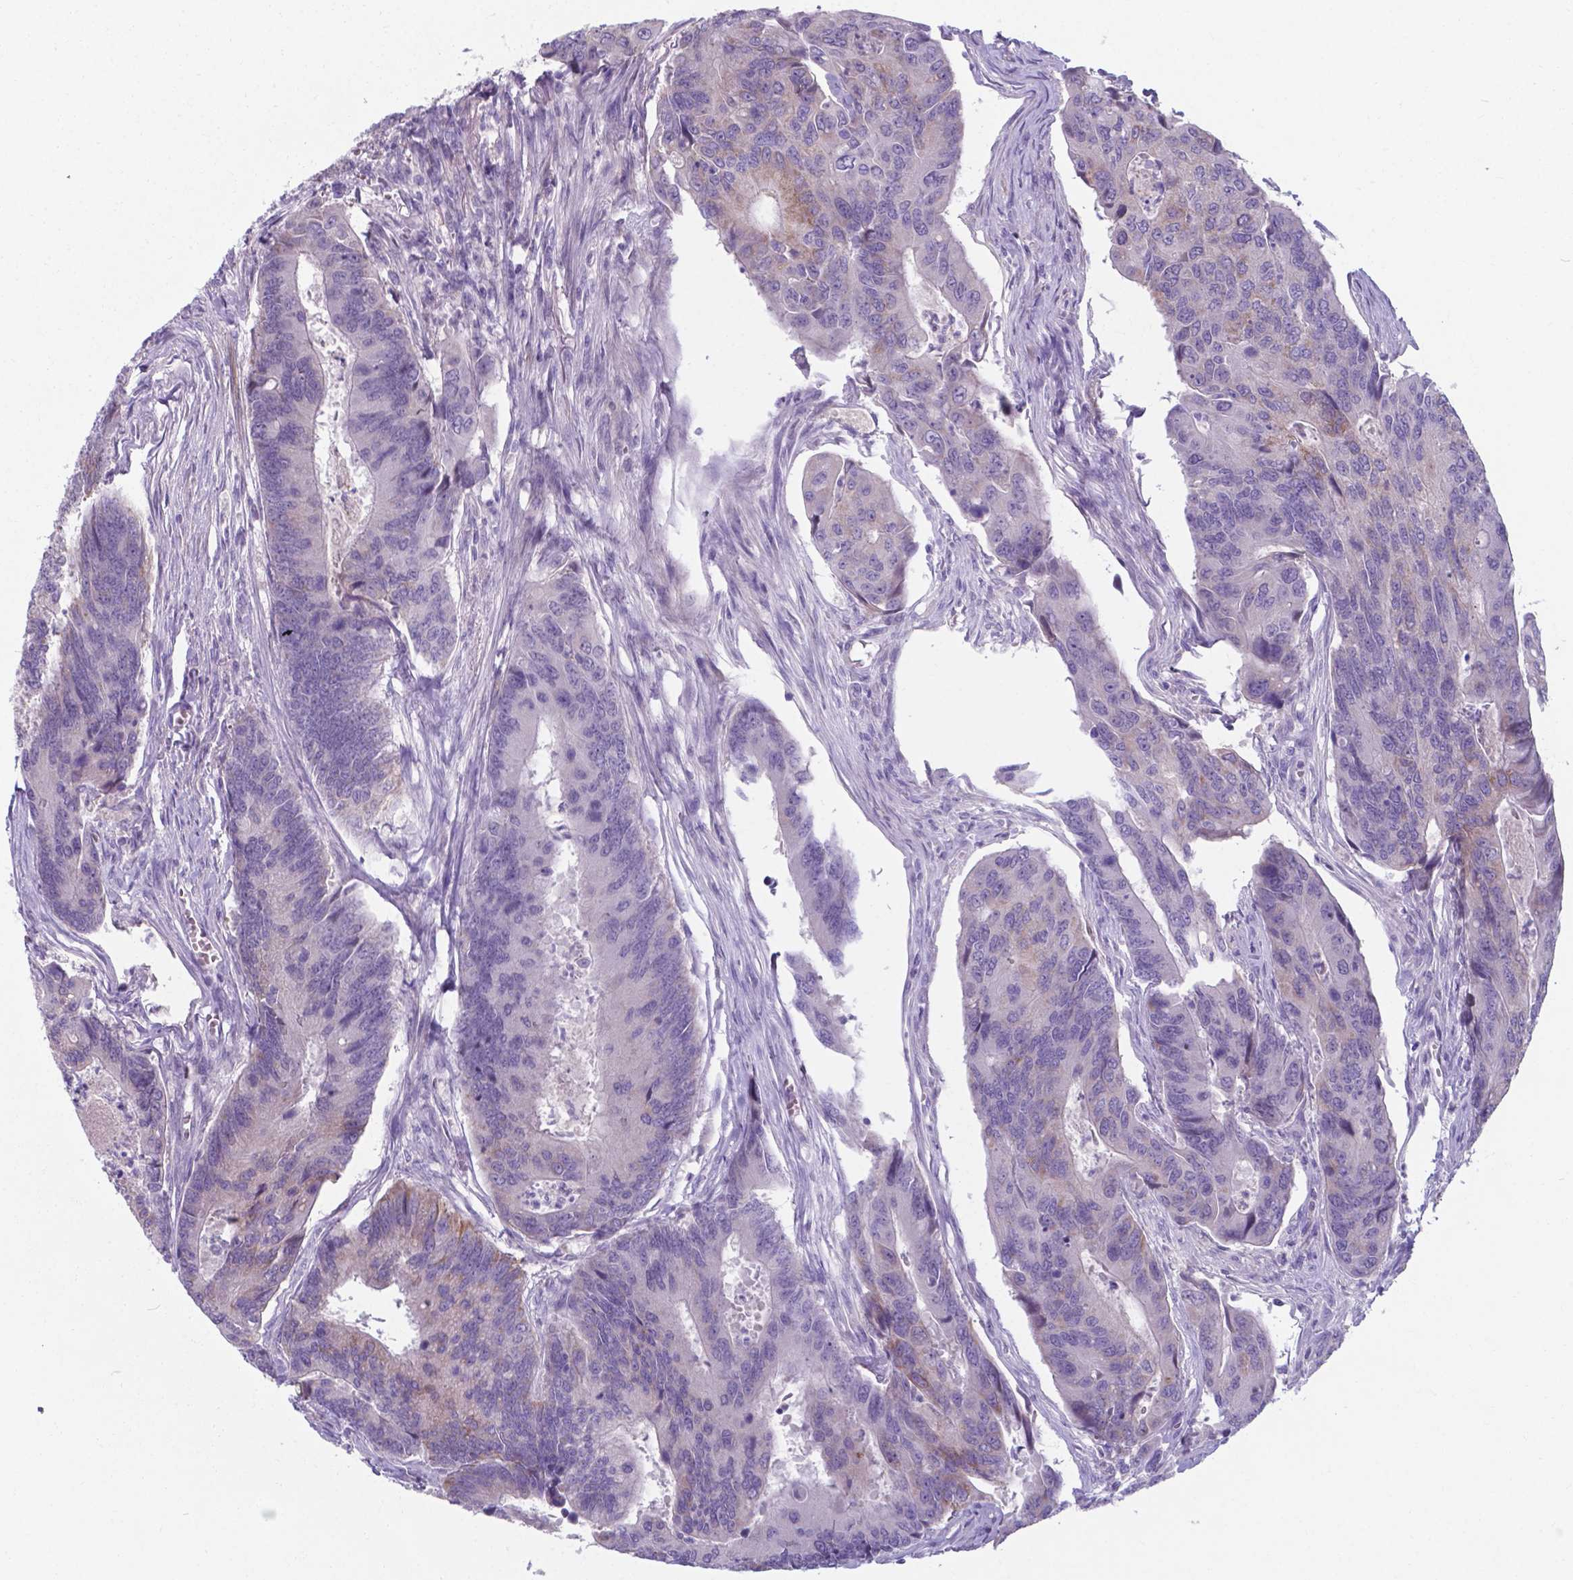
{"staining": {"intensity": "weak", "quantity": "<25%", "location": "cytoplasmic/membranous"}, "tissue": "colorectal cancer", "cell_type": "Tumor cells", "image_type": "cancer", "snomed": [{"axis": "morphology", "description": "Adenocarcinoma, NOS"}, {"axis": "topography", "description": "Colon"}], "caption": "This is a image of IHC staining of adenocarcinoma (colorectal), which shows no expression in tumor cells.", "gene": "AP5B1", "patient": {"sex": "female", "age": 67}}